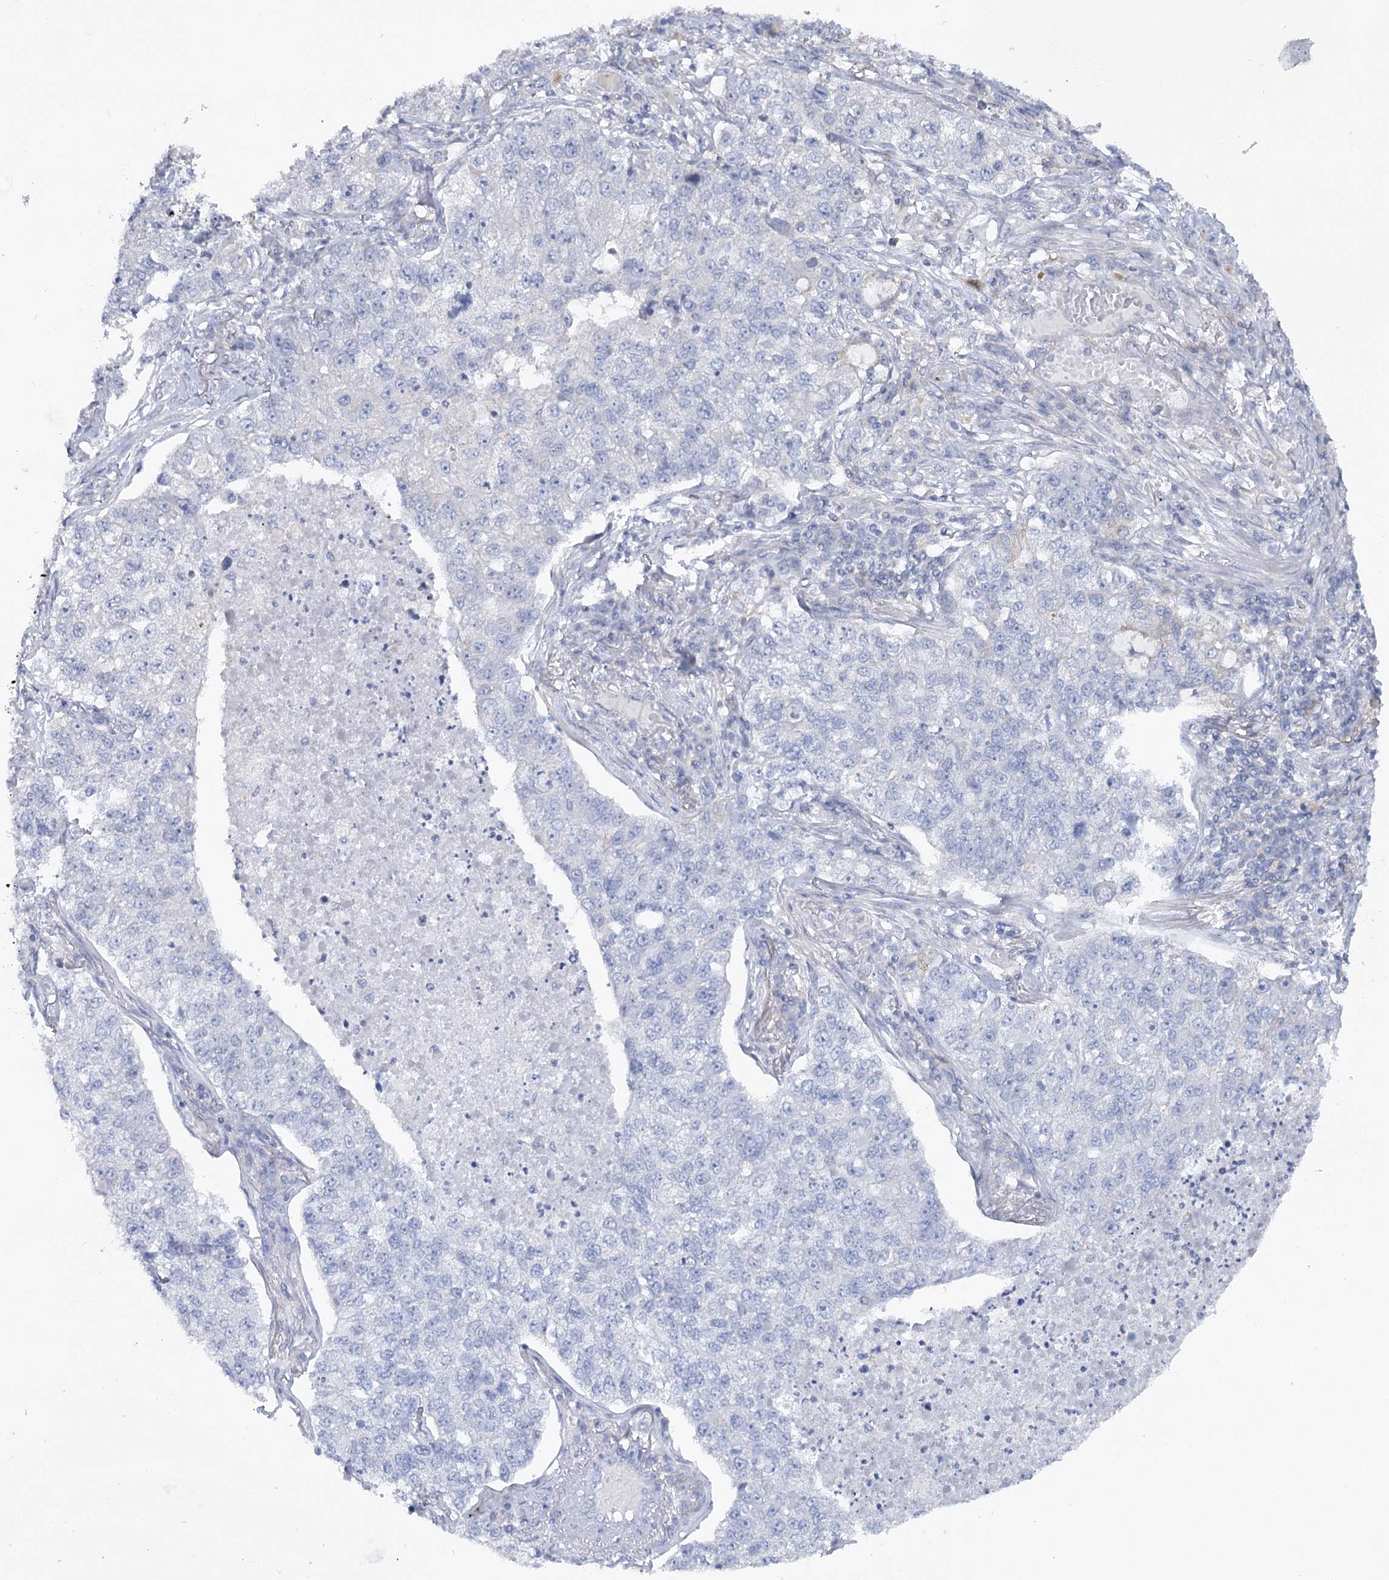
{"staining": {"intensity": "negative", "quantity": "none", "location": "none"}, "tissue": "lung cancer", "cell_type": "Tumor cells", "image_type": "cancer", "snomed": [{"axis": "morphology", "description": "Adenocarcinoma, NOS"}, {"axis": "topography", "description": "Lung"}], "caption": "Image shows no significant protein expression in tumor cells of lung cancer (adenocarcinoma).", "gene": "SCN11A", "patient": {"sex": "male", "age": 49}}